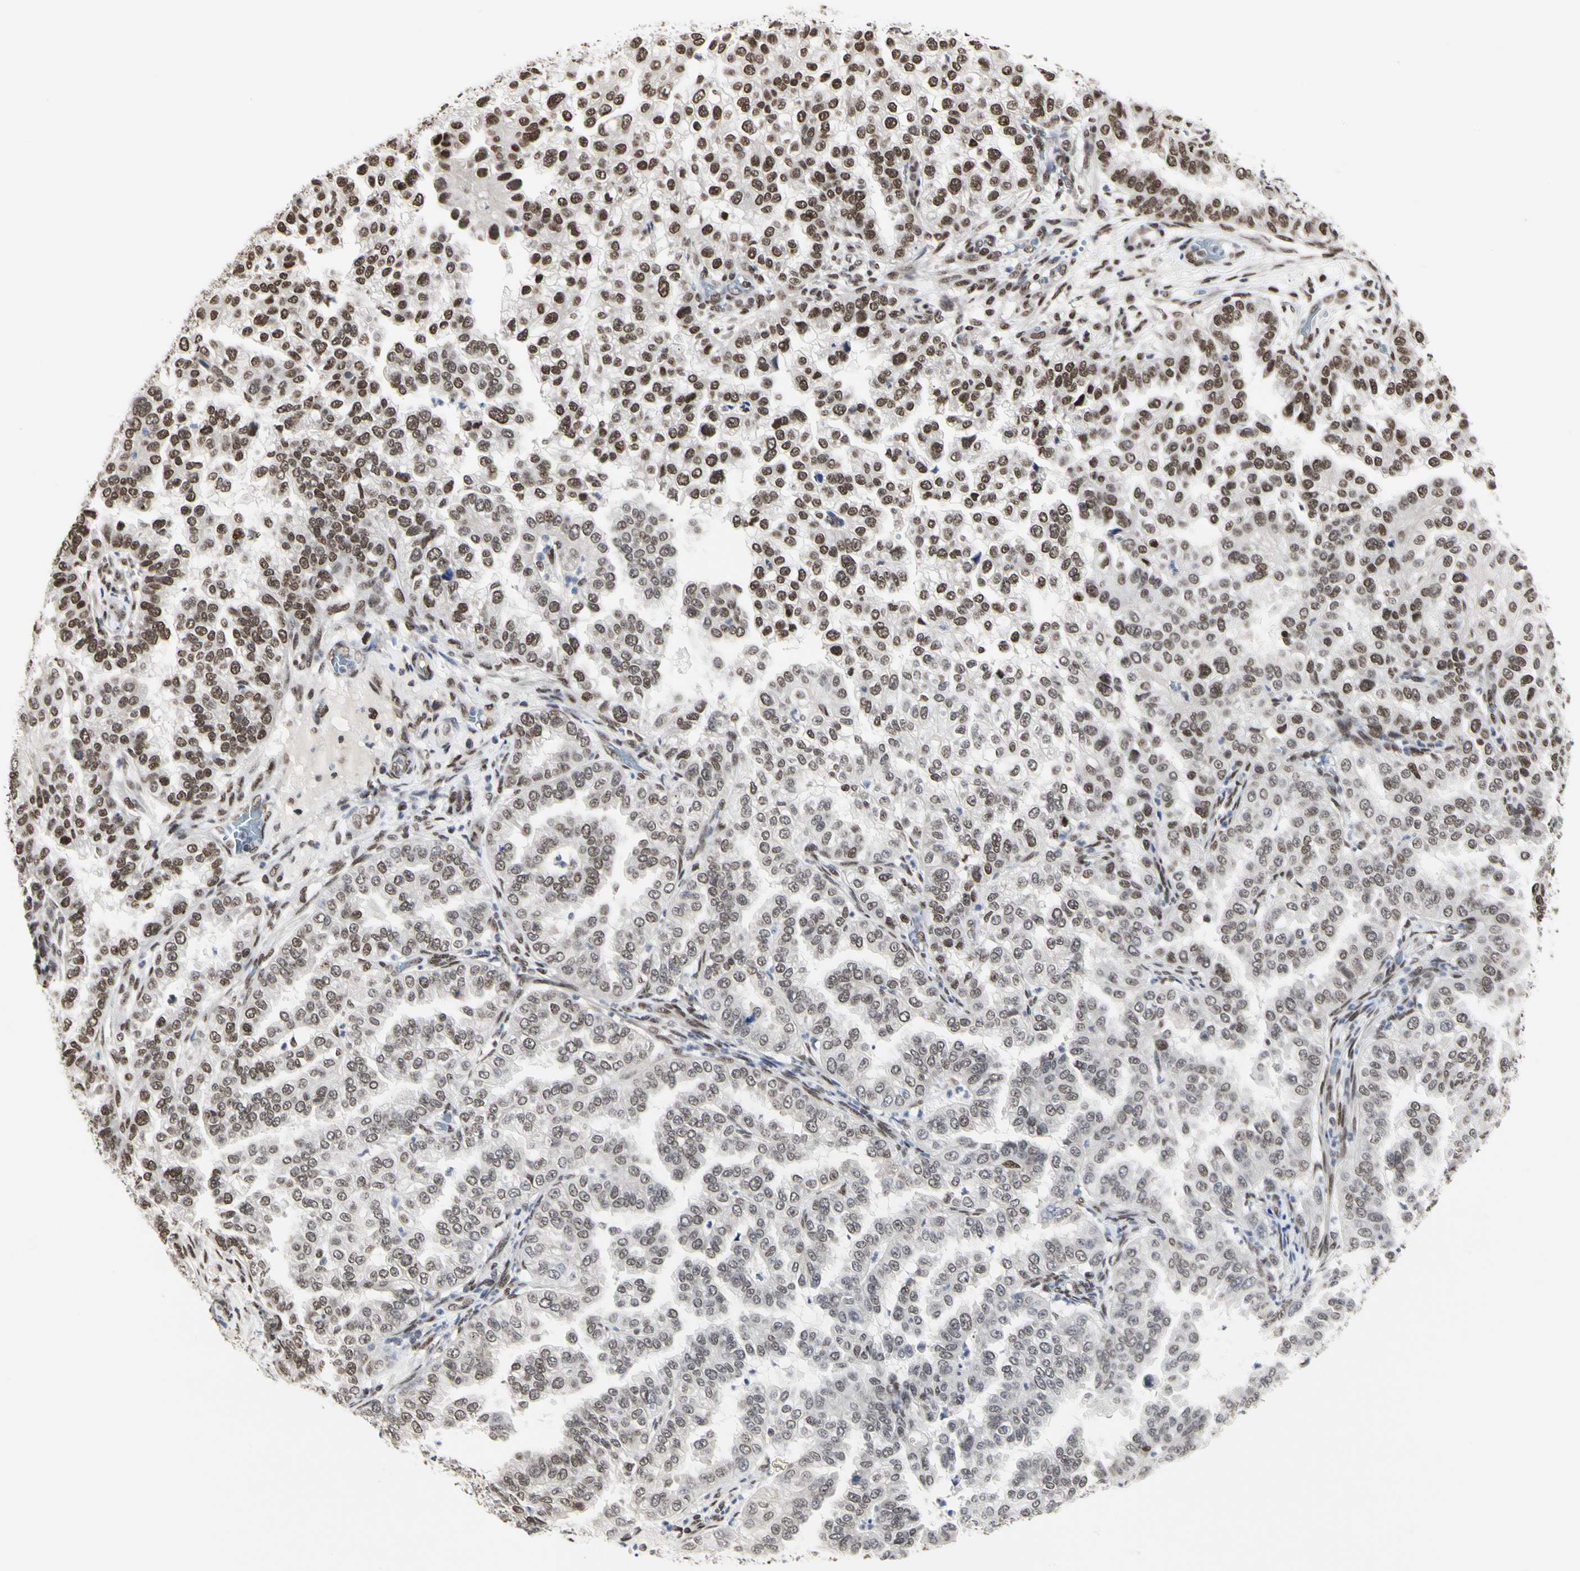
{"staining": {"intensity": "moderate", "quantity": ">75%", "location": "nuclear"}, "tissue": "endometrial cancer", "cell_type": "Tumor cells", "image_type": "cancer", "snomed": [{"axis": "morphology", "description": "Adenocarcinoma, NOS"}, {"axis": "topography", "description": "Endometrium"}], "caption": "DAB immunohistochemical staining of endometrial adenocarcinoma shows moderate nuclear protein staining in approximately >75% of tumor cells.", "gene": "PRMT3", "patient": {"sex": "female", "age": 85}}